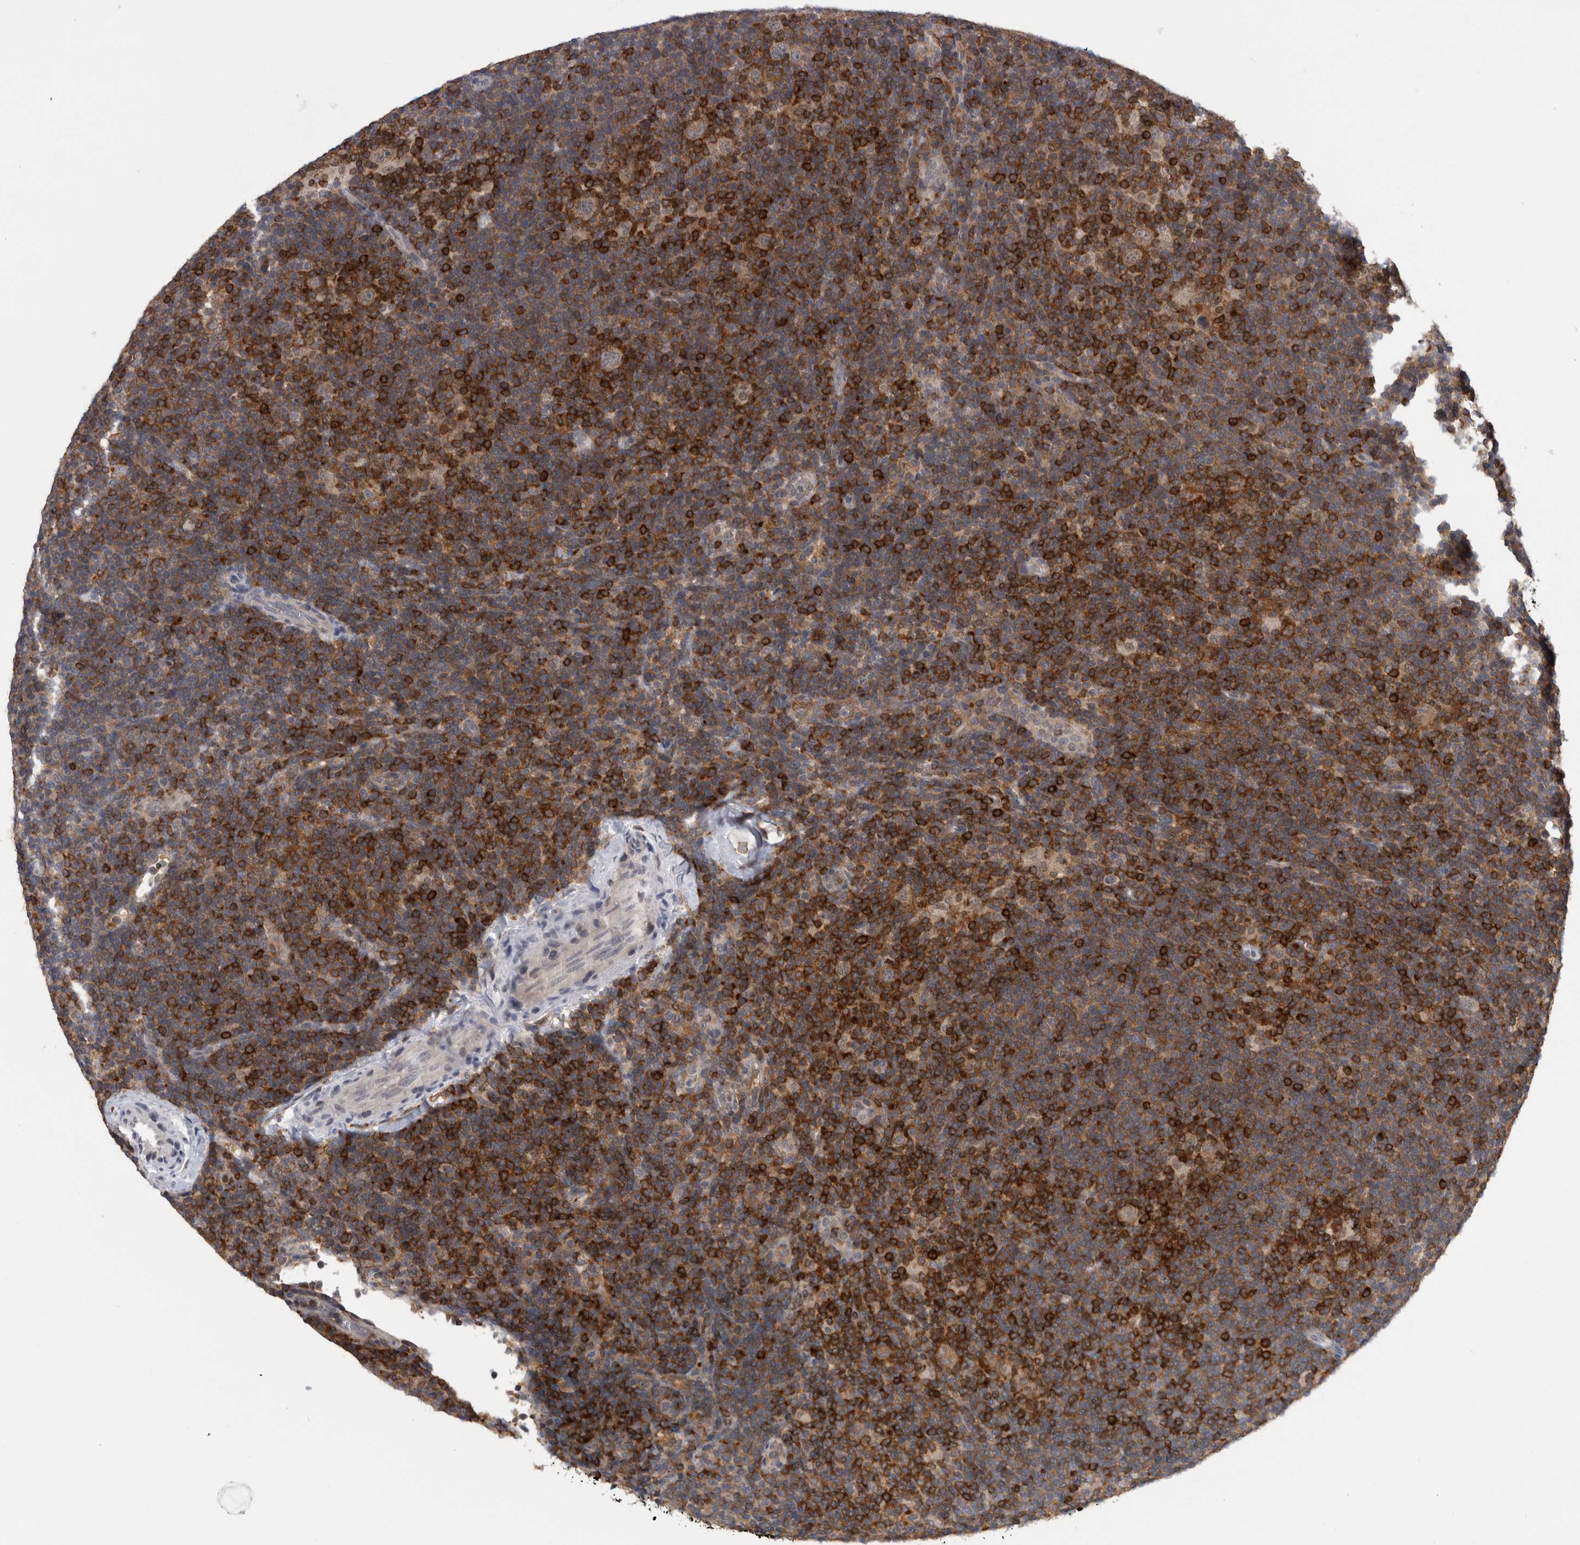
{"staining": {"intensity": "weak", "quantity": ">75%", "location": "cytoplasmic/membranous"}, "tissue": "lymphoma", "cell_type": "Tumor cells", "image_type": "cancer", "snomed": [{"axis": "morphology", "description": "Hodgkin's disease, NOS"}, {"axis": "topography", "description": "Lymph node"}], "caption": "This micrograph displays immunohistochemistry (IHC) staining of lymphoma, with low weak cytoplasmic/membranous expression in about >75% of tumor cells.", "gene": "NFATC2", "patient": {"sex": "female", "age": 57}}